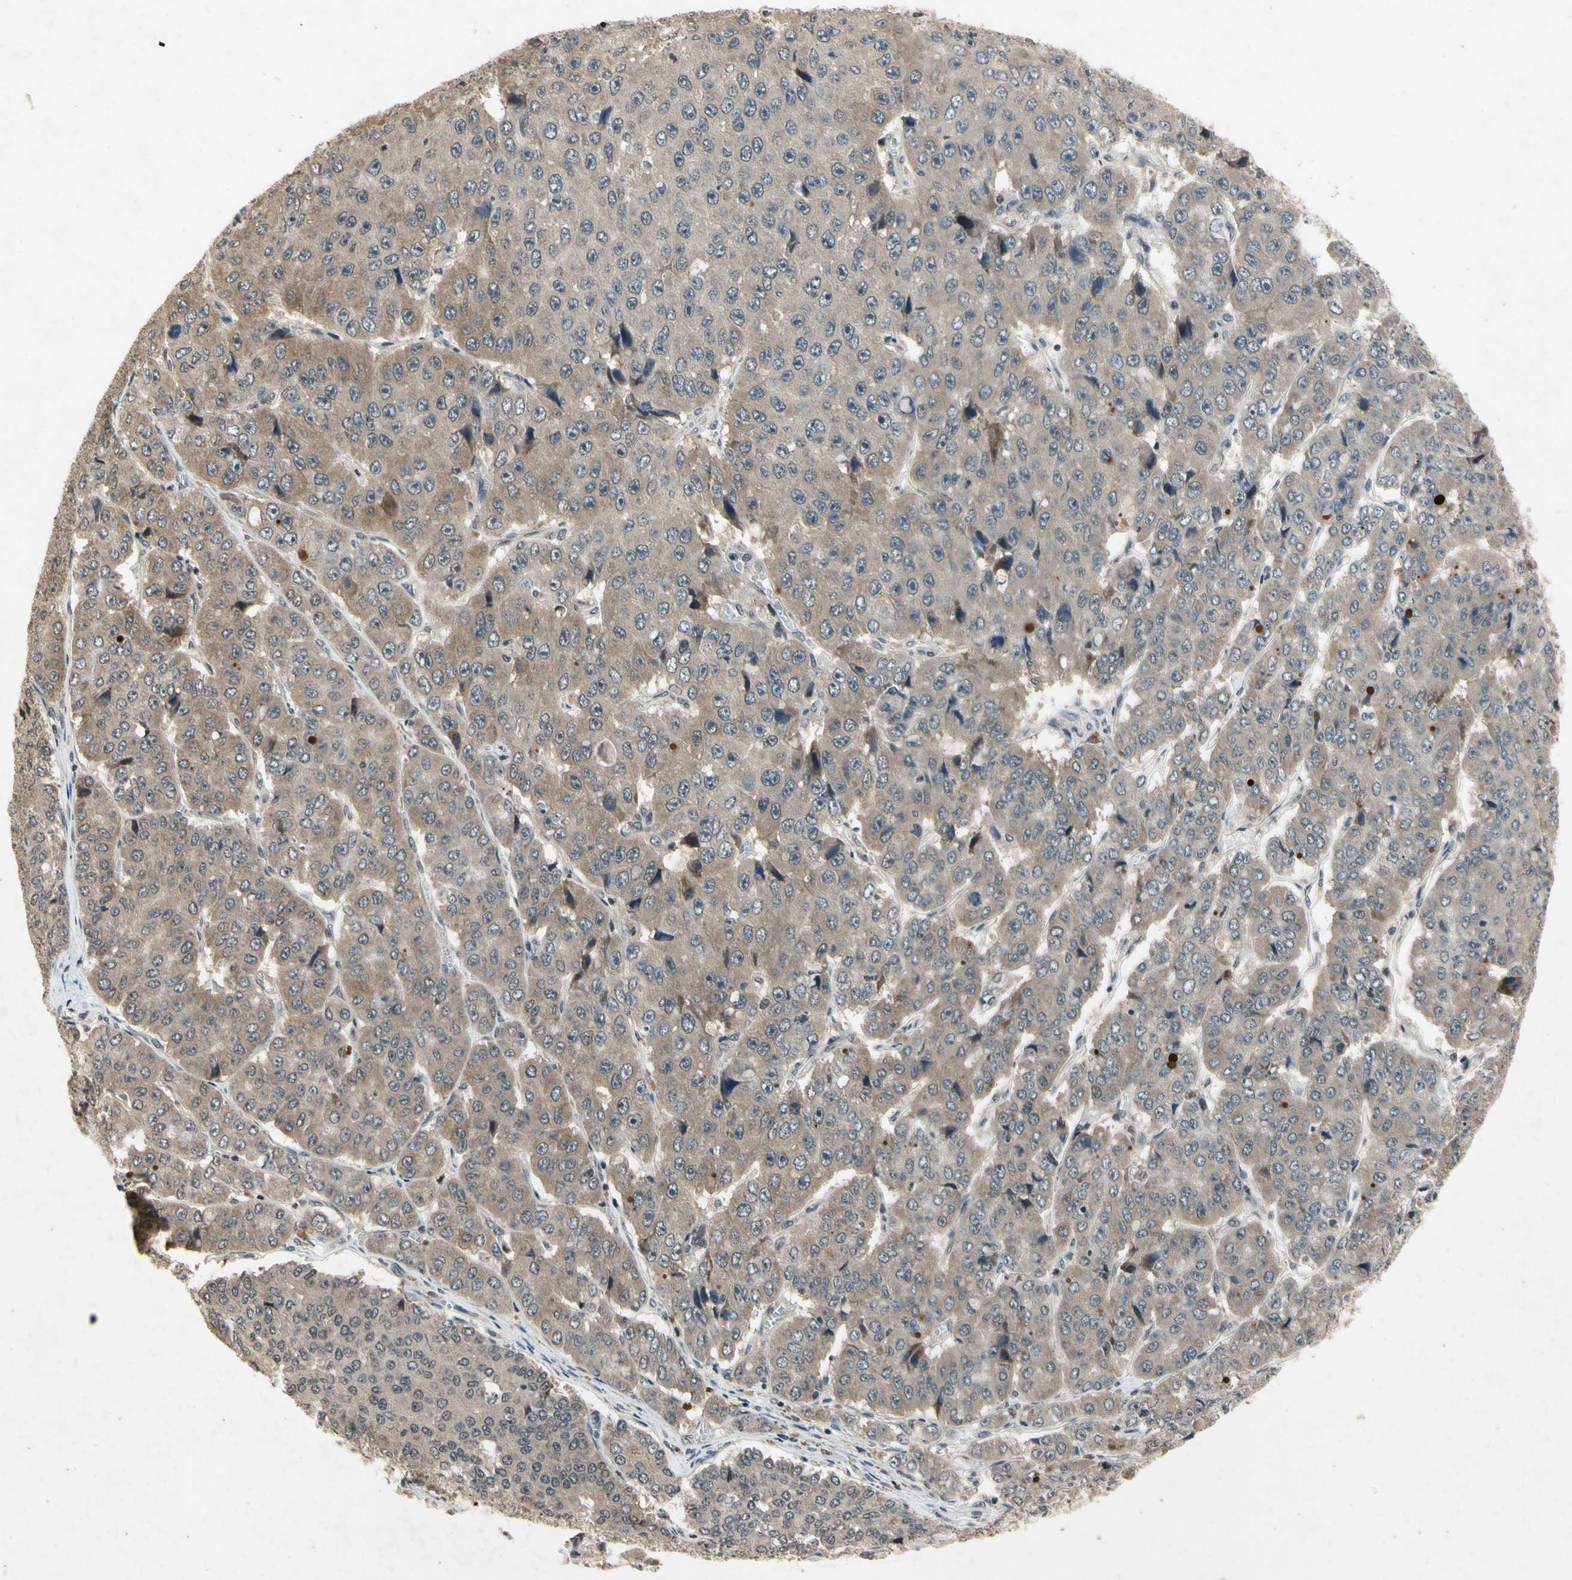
{"staining": {"intensity": "weak", "quantity": "25%-75%", "location": "cytoplasmic/membranous"}, "tissue": "pancreatic cancer", "cell_type": "Tumor cells", "image_type": "cancer", "snomed": [{"axis": "morphology", "description": "Adenocarcinoma, NOS"}, {"axis": "topography", "description": "Pancreas"}], "caption": "A brown stain shows weak cytoplasmic/membranous positivity of a protein in human pancreatic cancer tumor cells. (Stains: DAB in brown, nuclei in blue, Microscopy: brightfield microscopy at high magnification).", "gene": "DPY19L3", "patient": {"sex": "male", "age": 50}}